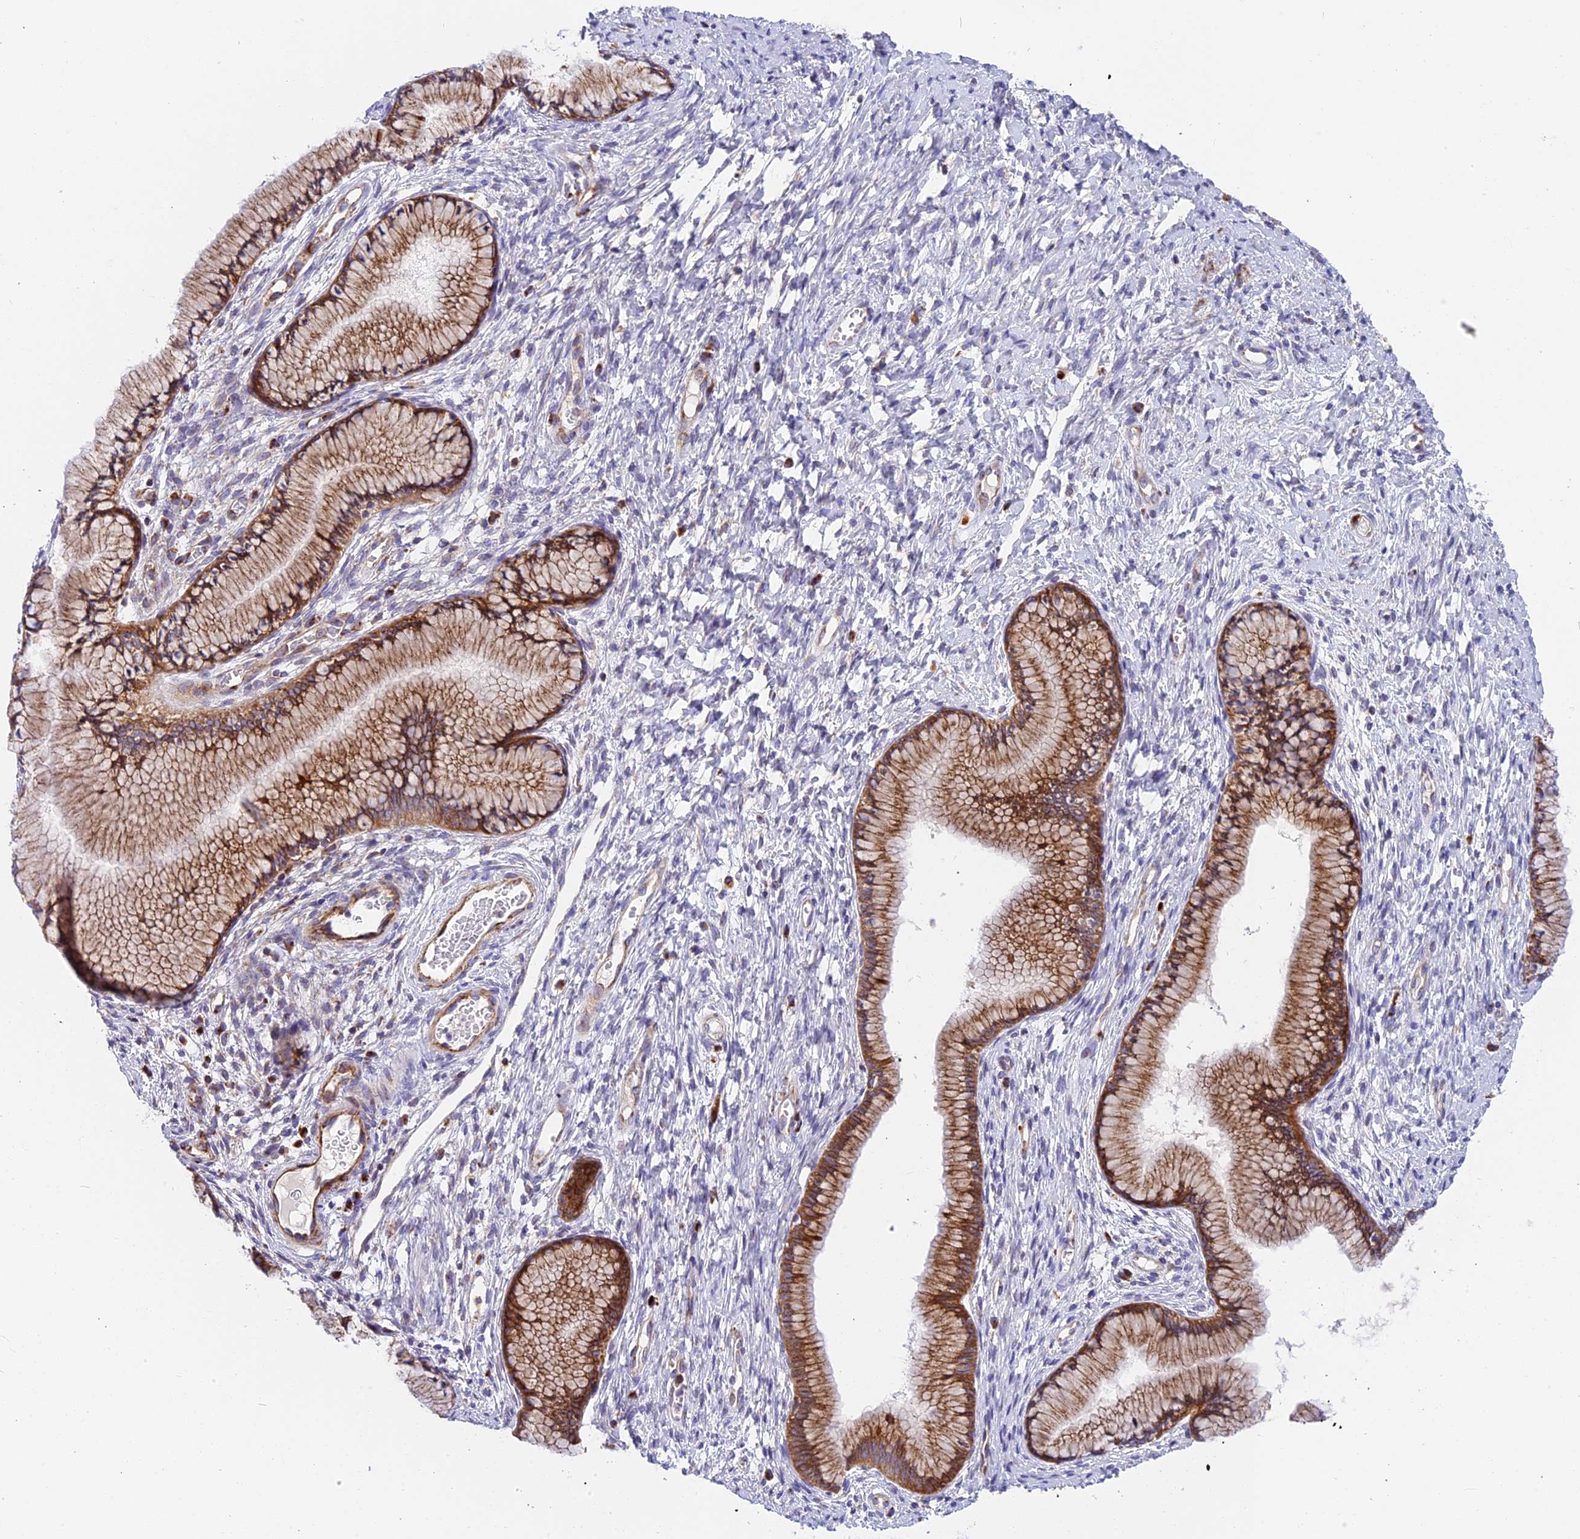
{"staining": {"intensity": "moderate", "quantity": ">75%", "location": "cytoplasmic/membranous"}, "tissue": "cervix", "cell_type": "Glandular cells", "image_type": "normal", "snomed": [{"axis": "morphology", "description": "Normal tissue, NOS"}, {"axis": "topography", "description": "Cervix"}], "caption": "DAB immunohistochemical staining of unremarkable human cervix shows moderate cytoplasmic/membranous protein expression in approximately >75% of glandular cells. The staining is performed using DAB brown chromogen to label protein expression. The nuclei are counter-stained blue using hematoxylin.", "gene": "MRAS", "patient": {"sex": "female", "age": 42}}